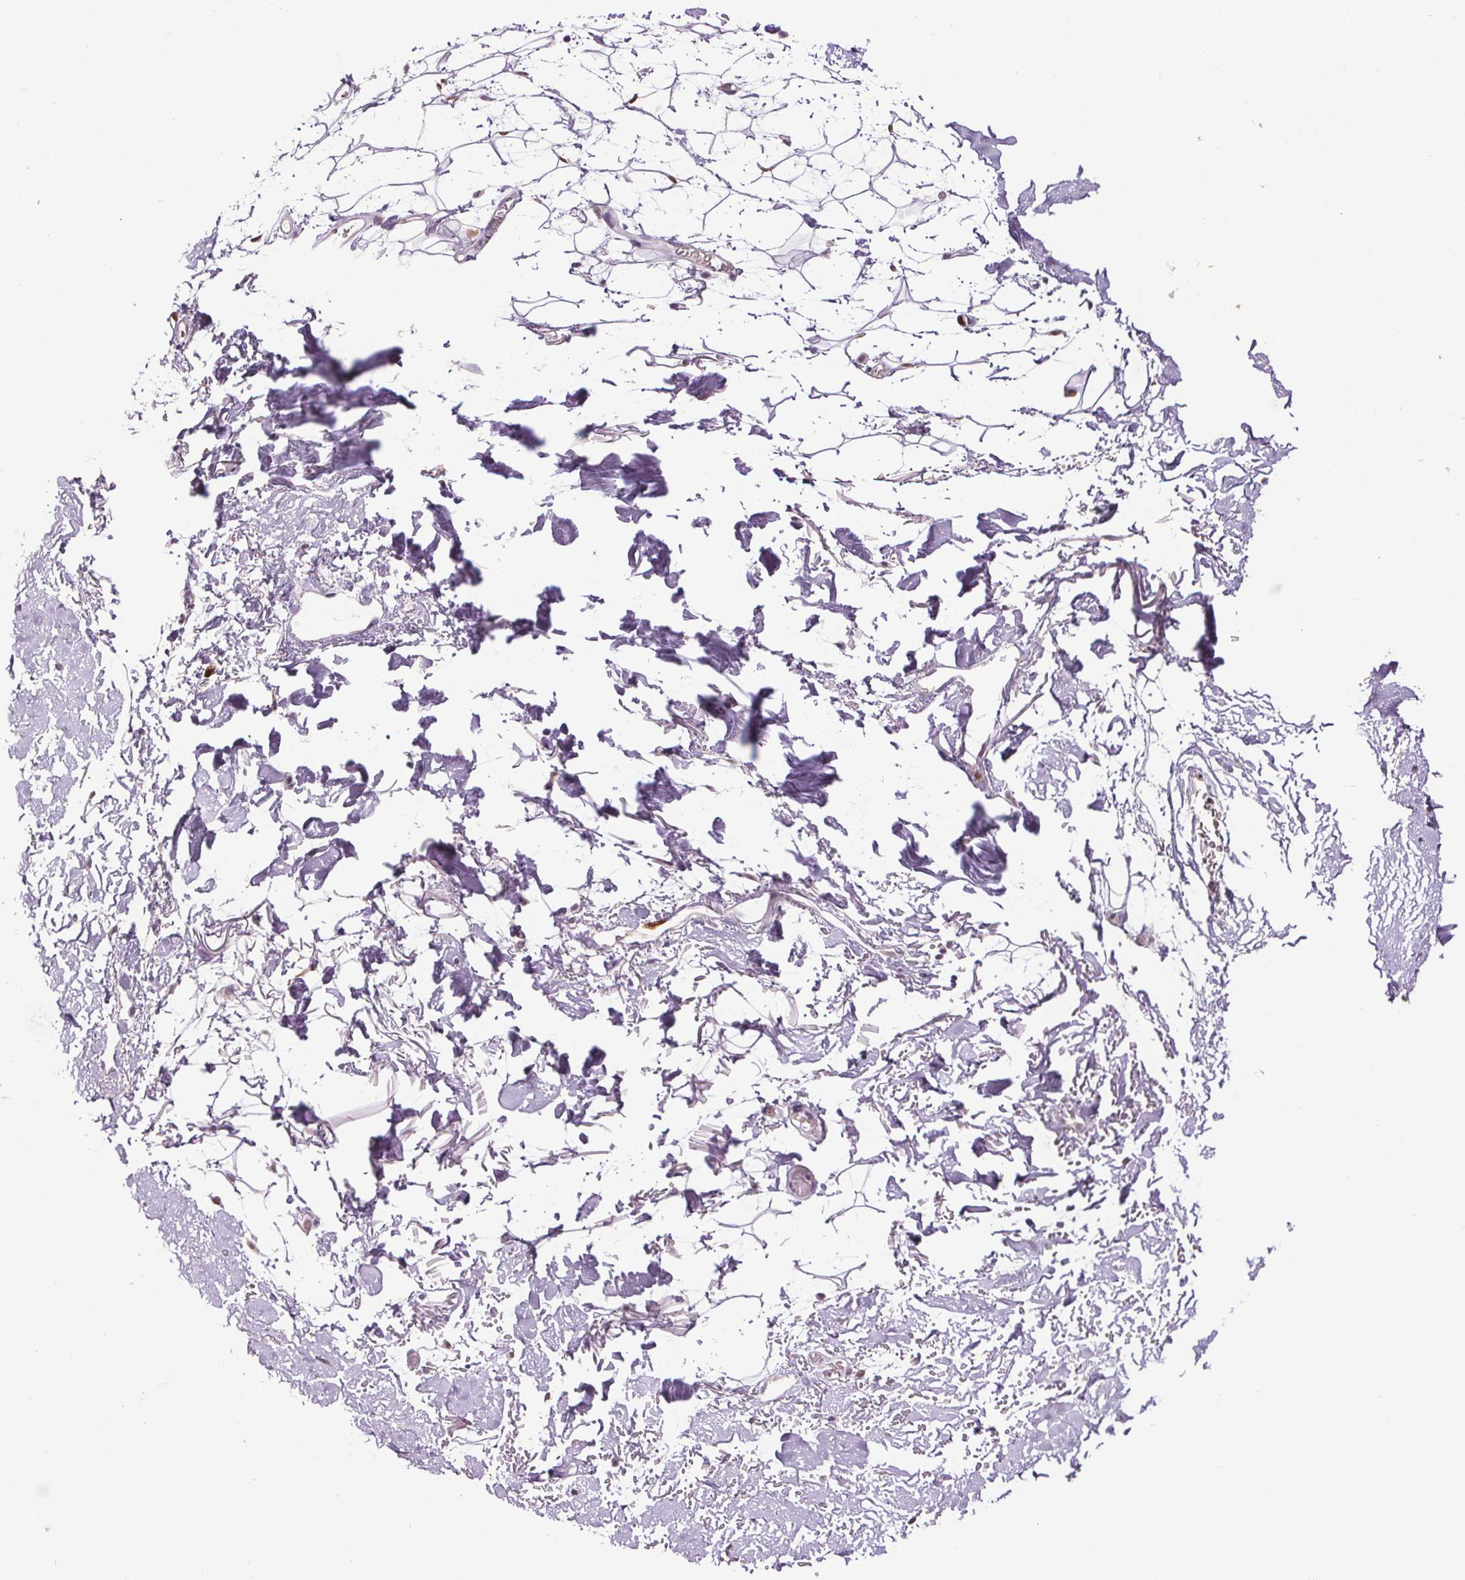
{"staining": {"intensity": "moderate", "quantity": "<25%", "location": "nuclear"}, "tissue": "adipose tissue", "cell_type": "Adipocytes", "image_type": "normal", "snomed": [{"axis": "morphology", "description": "Normal tissue, NOS"}, {"axis": "topography", "description": "Anal"}, {"axis": "topography", "description": "Peripheral nerve tissue"}], "caption": "This histopathology image reveals IHC staining of normal adipose tissue, with low moderate nuclear positivity in approximately <25% of adipocytes.", "gene": "CENPF", "patient": {"sex": "male", "age": 78}}